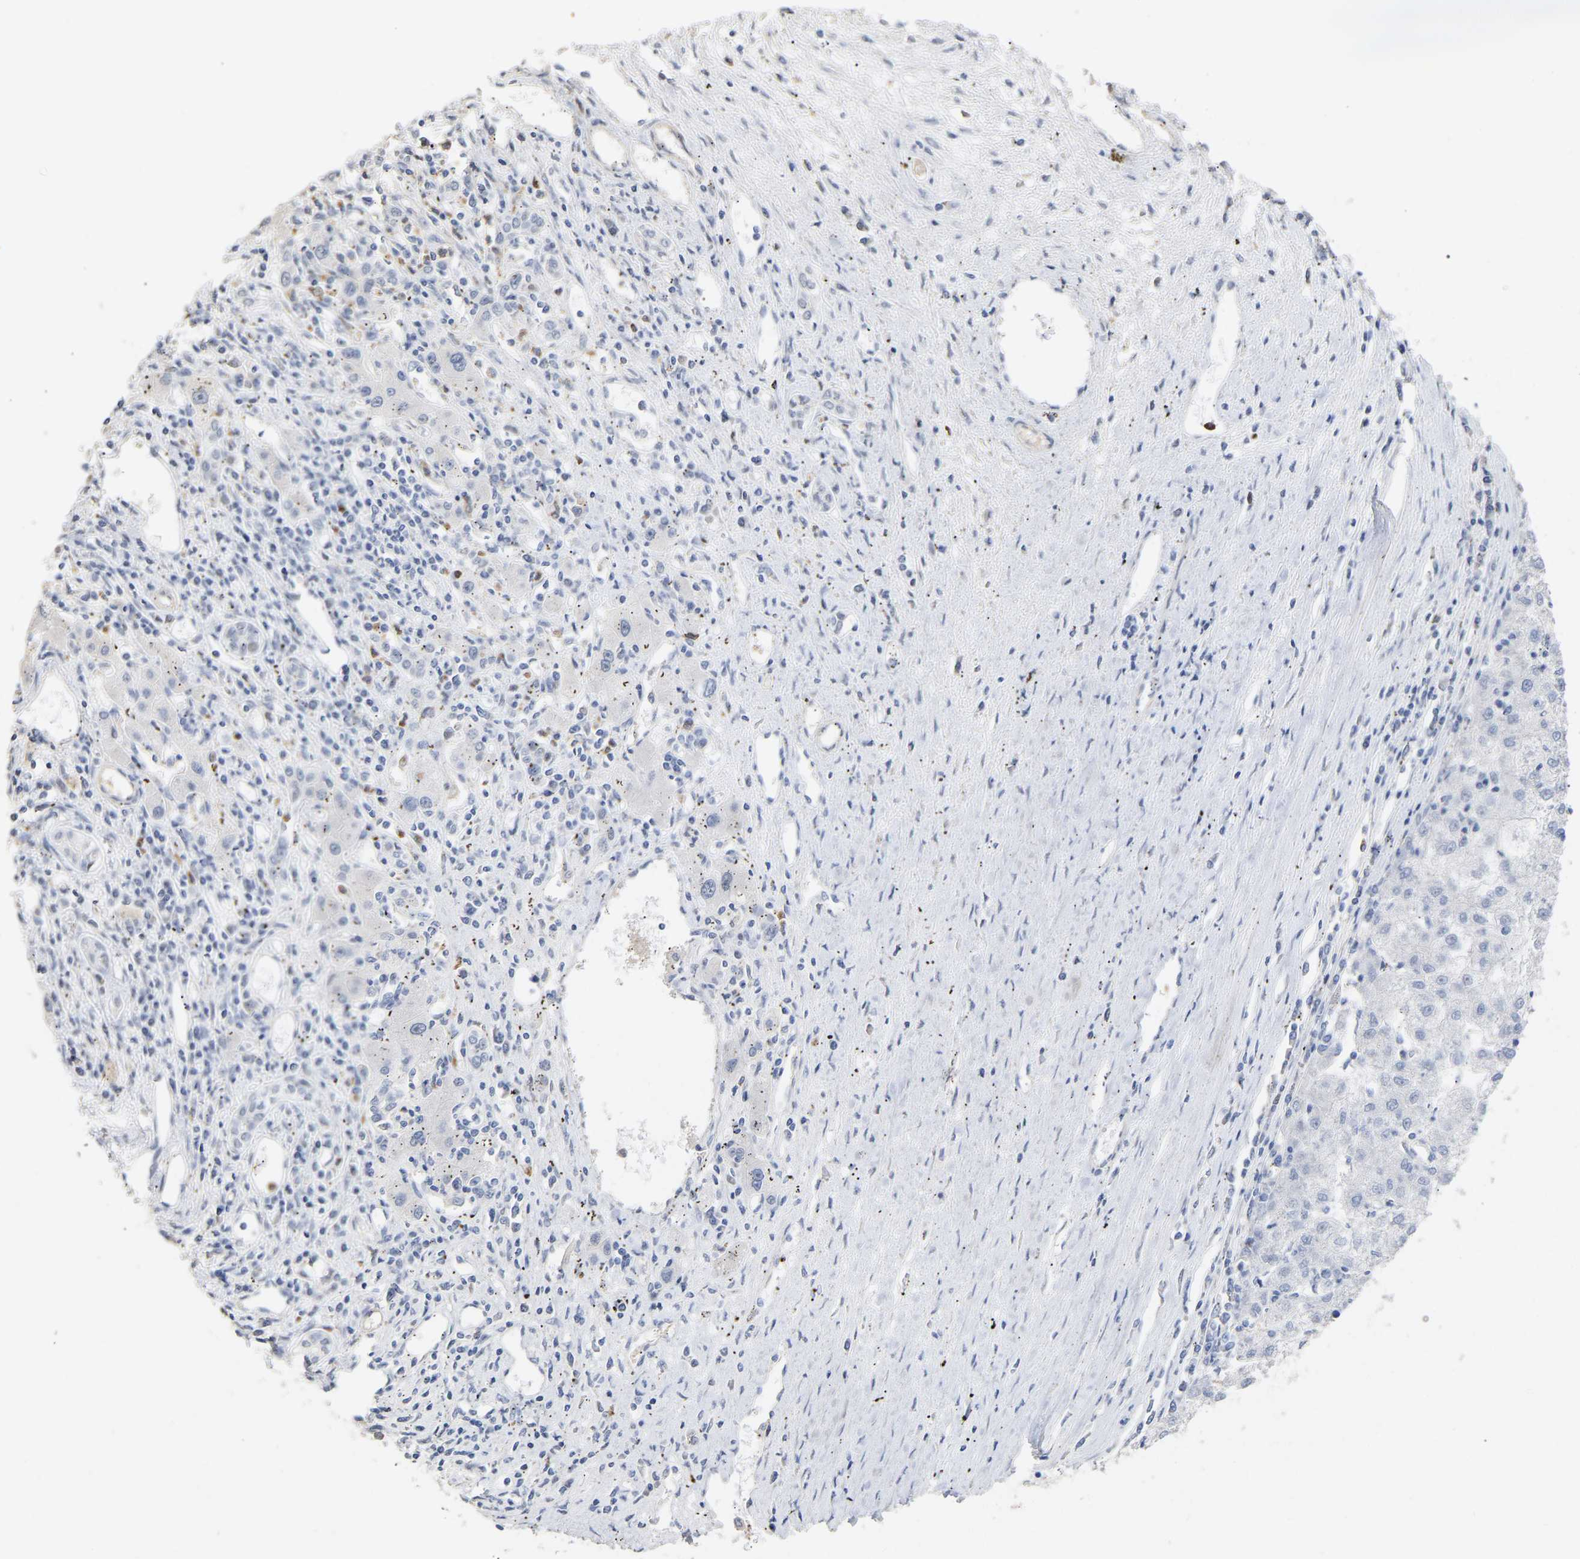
{"staining": {"intensity": "negative", "quantity": "none", "location": "none"}, "tissue": "liver cancer", "cell_type": "Tumor cells", "image_type": "cancer", "snomed": [{"axis": "morphology", "description": "Carcinoma, Hepatocellular, NOS"}, {"axis": "topography", "description": "Liver"}], "caption": "Immunohistochemistry image of hepatocellular carcinoma (liver) stained for a protein (brown), which reveals no positivity in tumor cells.", "gene": "AMPH", "patient": {"sex": "male", "age": 72}}